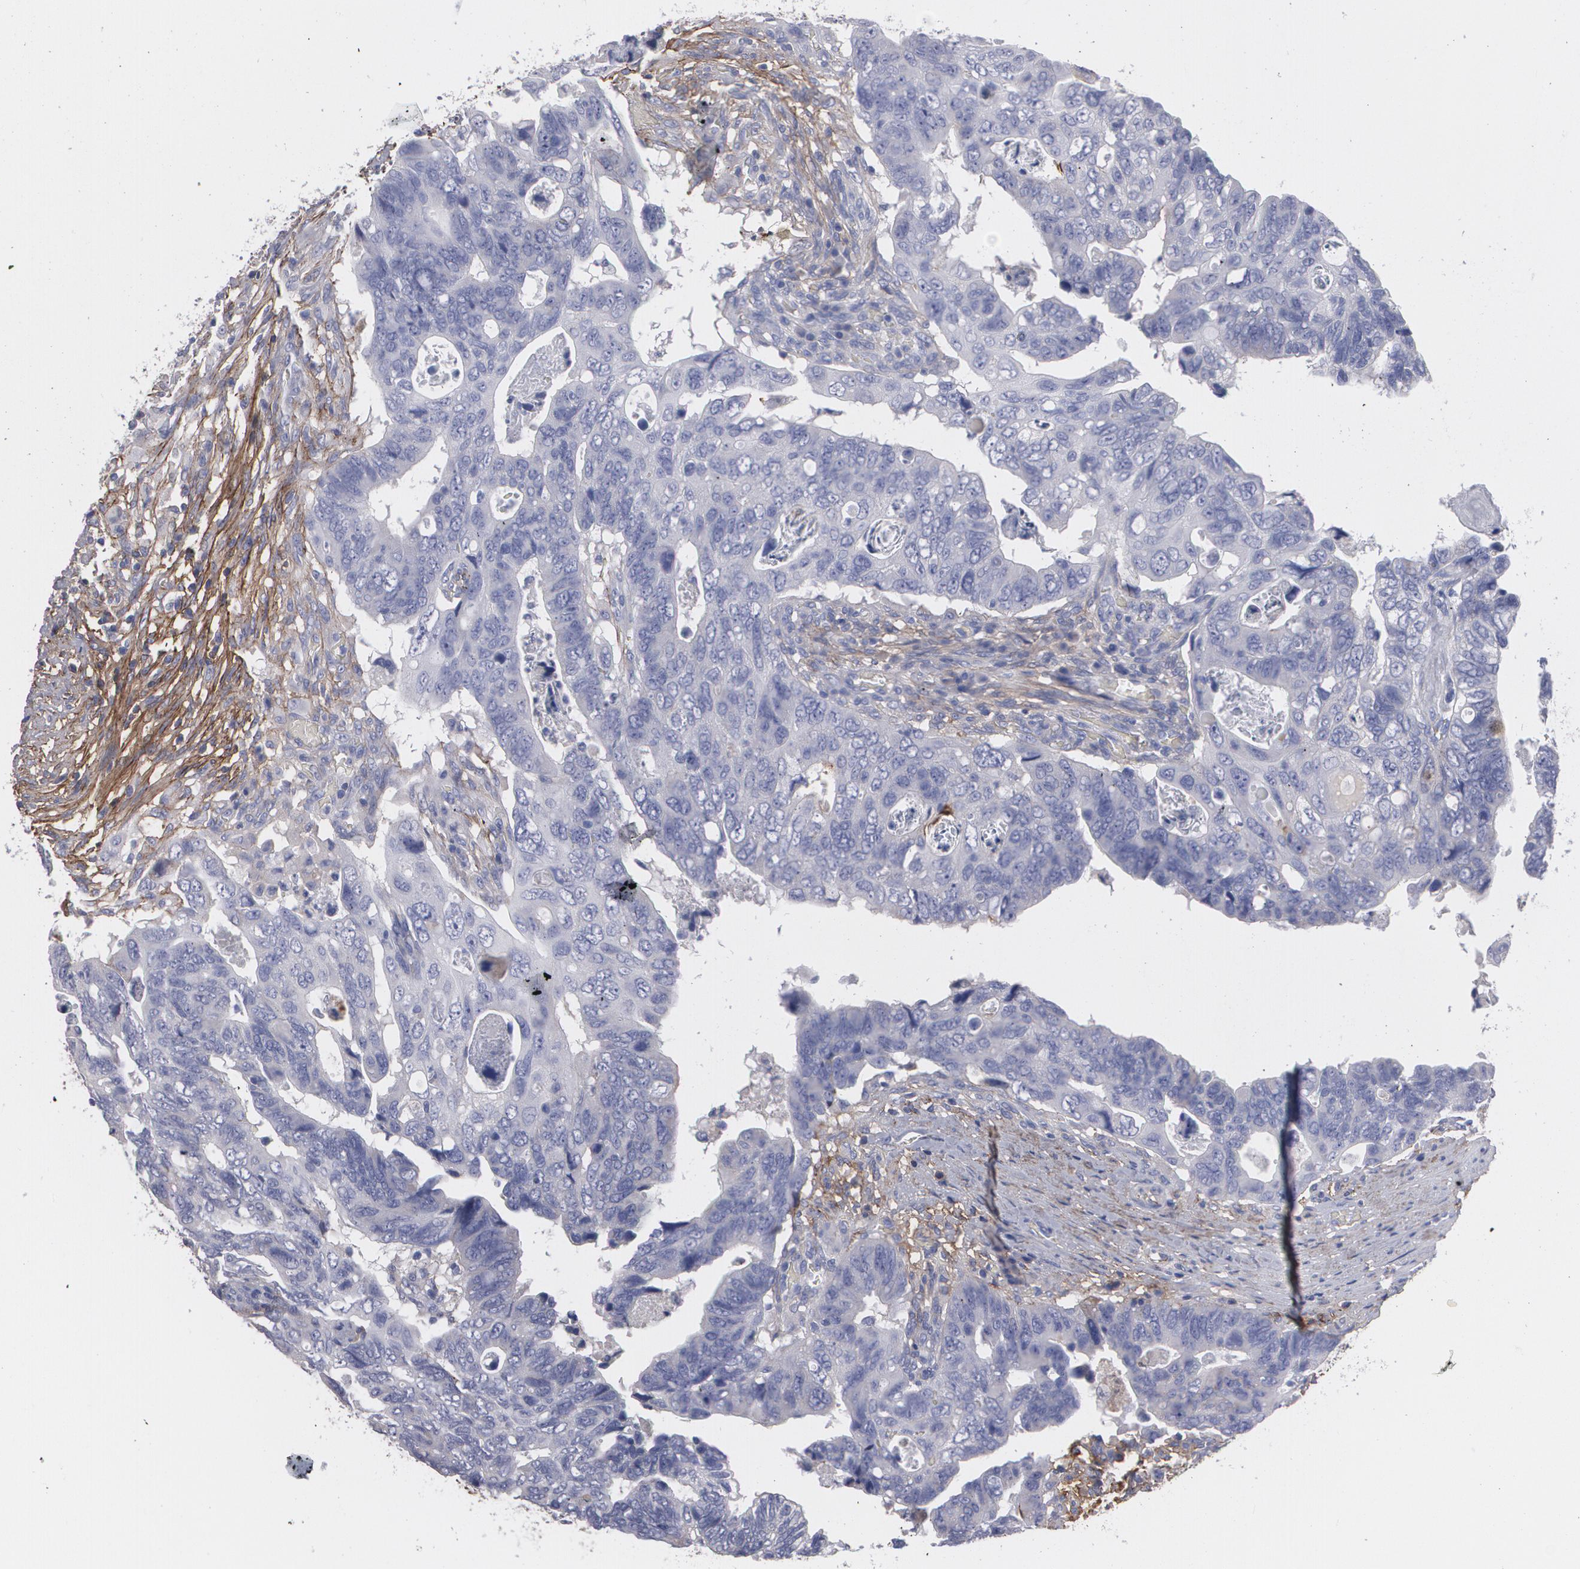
{"staining": {"intensity": "negative", "quantity": "none", "location": "none"}, "tissue": "colorectal cancer", "cell_type": "Tumor cells", "image_type": "cancer", "snomed": [{"axis": "morphology", "description": "Adenocarcinoma, NOS"}, {"axis": "topography", "description": "Rectum"}], "caption": "Immunohistochemistry histopathology image of human colorectal adenocarcinoma stained for a protein (brown), which displays no positivity in tumor cells.", "gene": "FBLN1", "patient": {"sex": "male", "age": 53}}